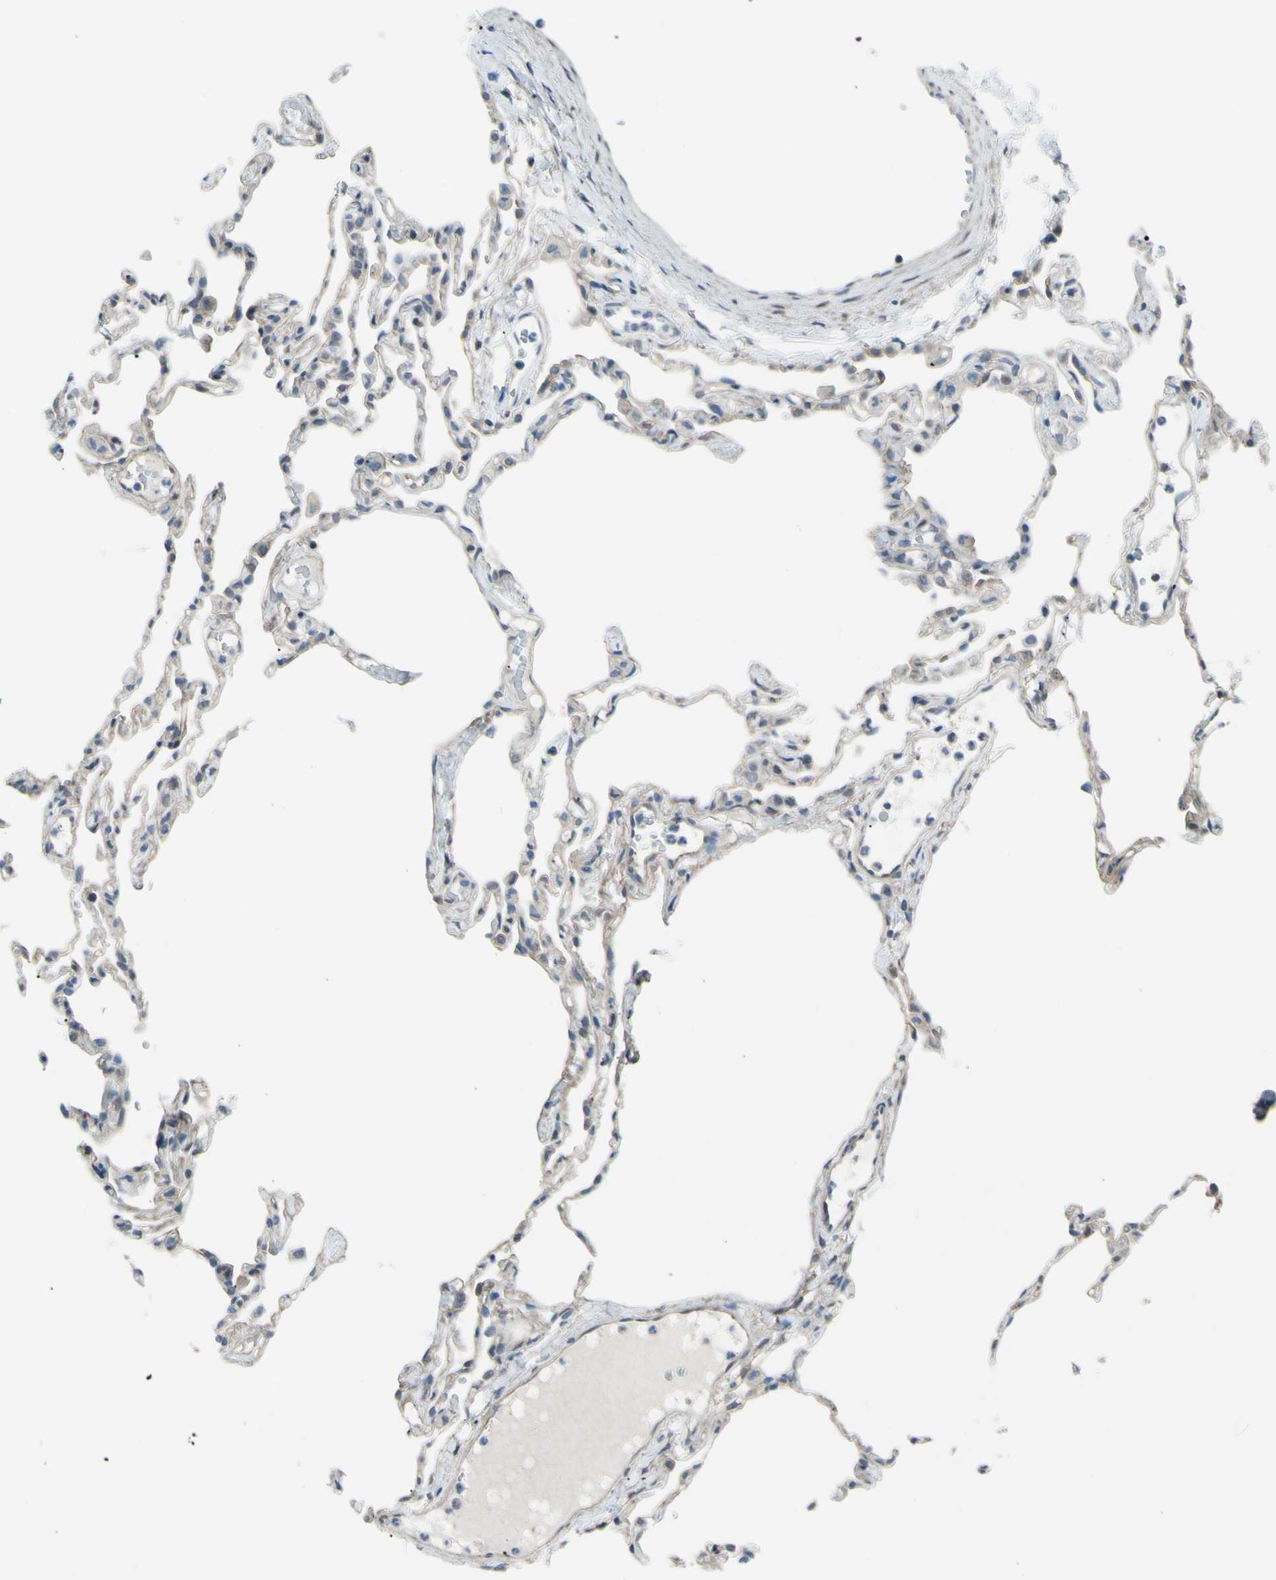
{"staining": {"intensity": "weak", "quantity": "25%-75%", "location": "cytoplasmic/membranous"}, "tissue": "lung", "cell_type": "Alveolar cells", "image_type": "normal", "snomed": [{"axis": "morphology", "description": "Normal tissue, NOS"}, {"axis": "topography", "description": "Lung"}], "caption": "The histopathology image reveals immunohistochemical staining of normal lung. There is weak cytoplasmic/membranous staining is present in approximately 25%-75% of alveolar cells. (DAB (3,3'-diaminobenzidine) = brown stain, brightfield microscopy at high magnification).", "gene": "YWHAQ", "patient": {"sex": "female", "age": 49}}